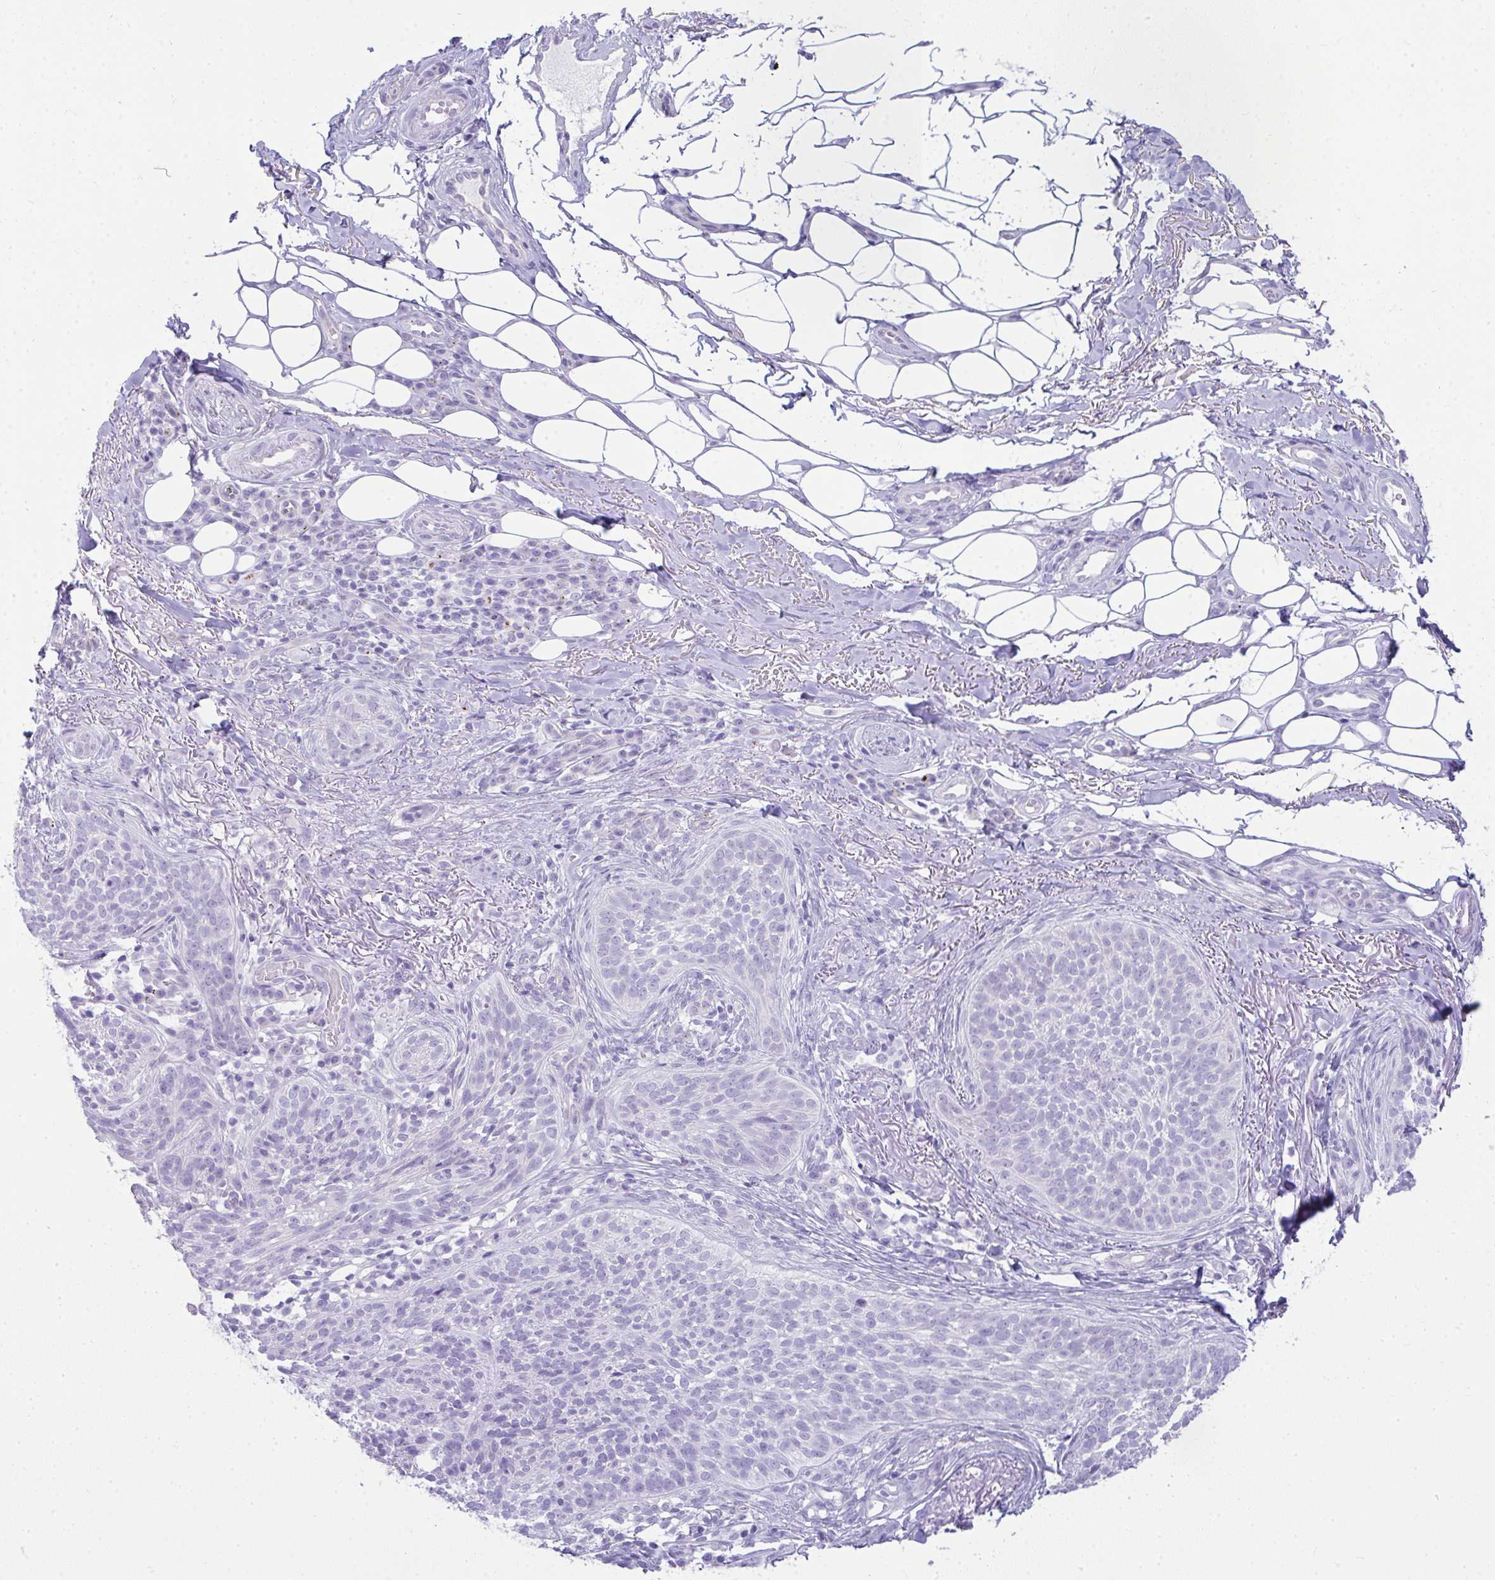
{"staining": {"intensity": "negative", "quantity": "none", "location": "none"}, "tissue": "skin cancer", "cell_type": "Tumor cells", "image_type": "cancer", "snomed": [{"axis": "morphology", "description": "Basal cell carcinoma"}, {"axis": "topography", "description": "Skin"}, {"axis": "topography", "description": "Skin of head"}], "caption": "Histopathology image shows no significant protein staining in tumor cells of basal cell carcinoma (skin). Brightfield microscopy of IHC stained with DAB (brown) and hematoxylin (blue), captured at high magnification.", "gene": "RASL10A", "patient": {"sex": "male", "age": 62}}